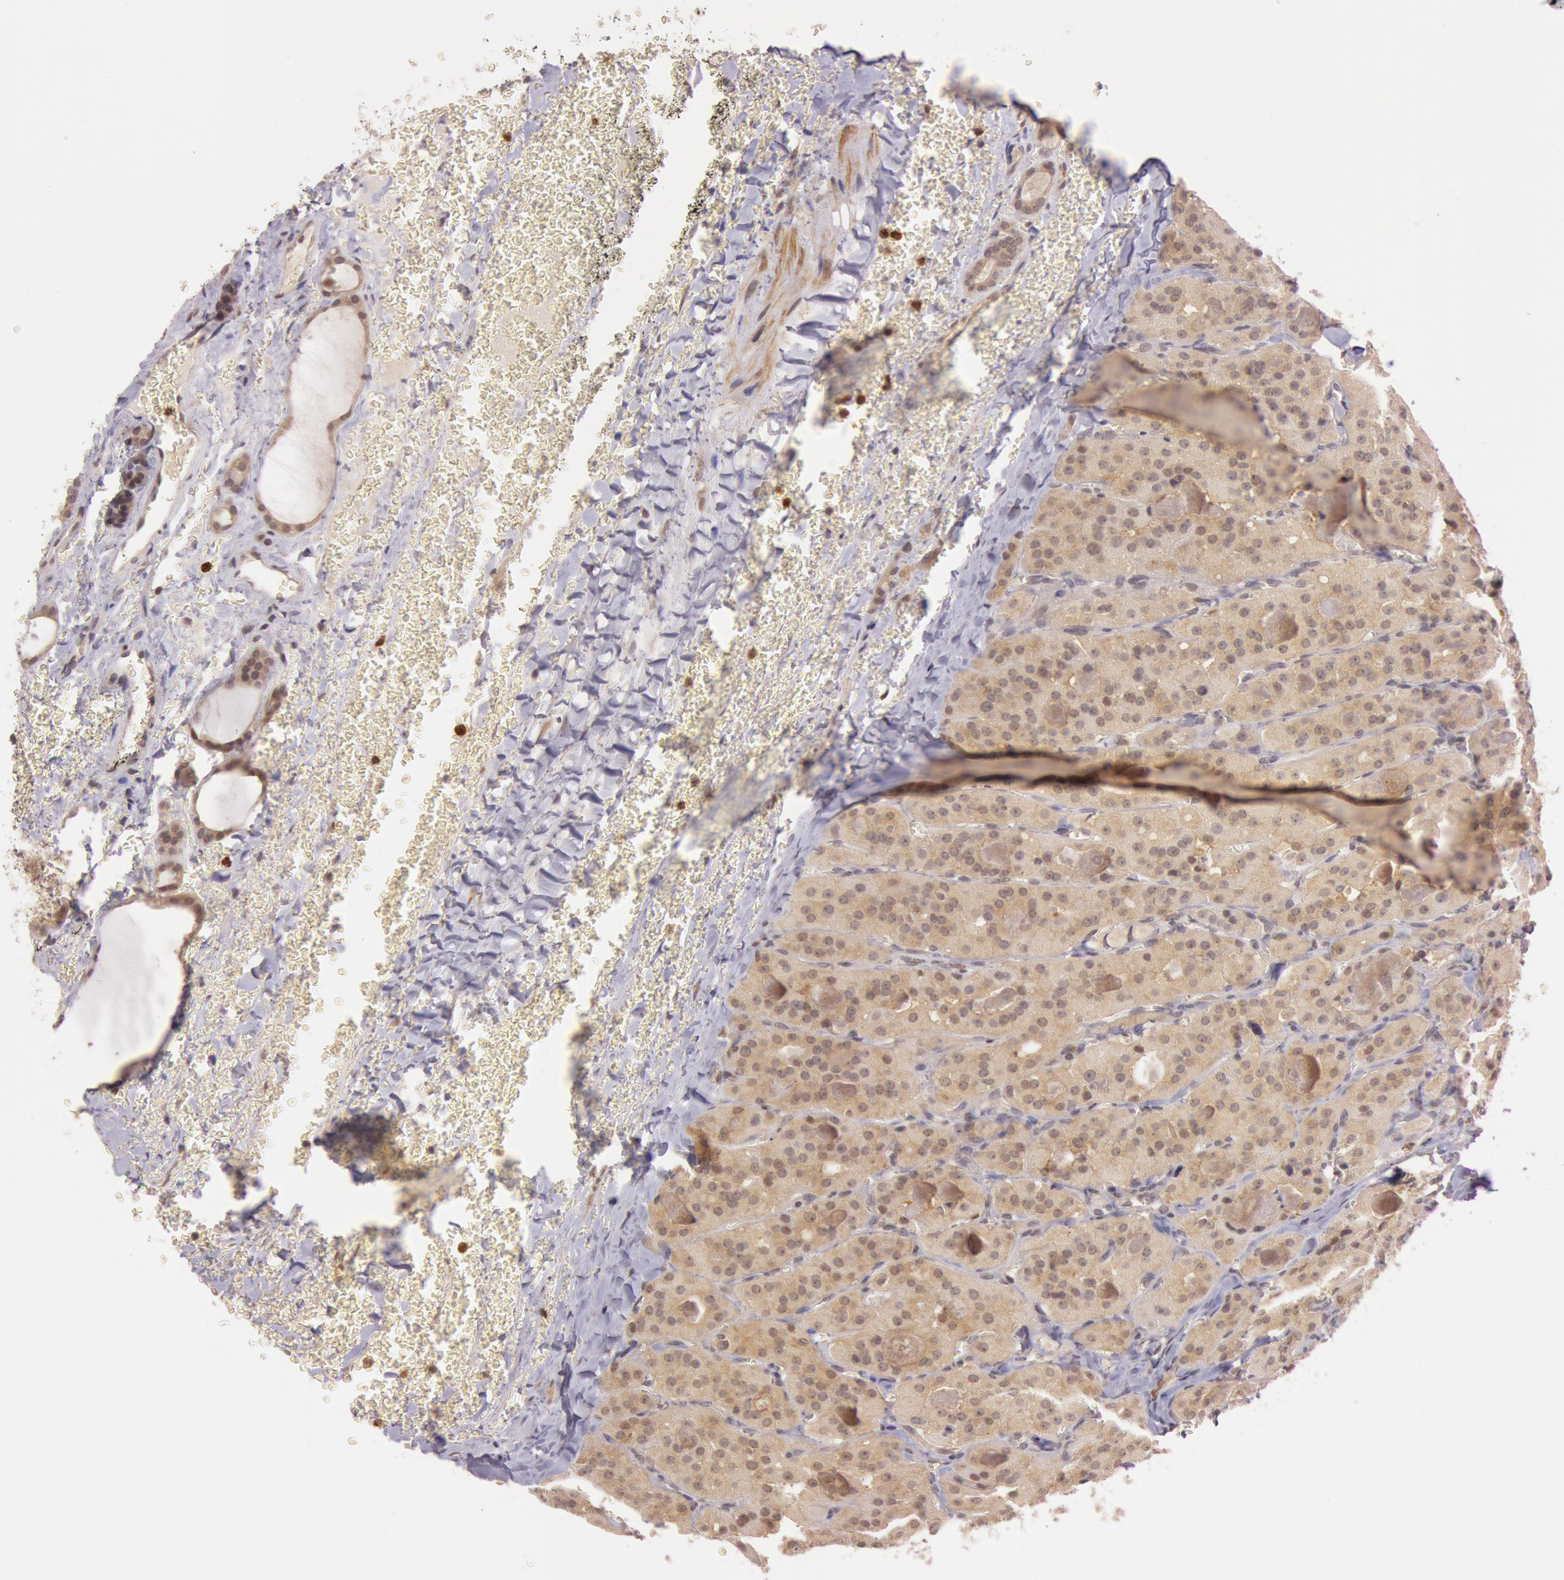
{"staining": {"intensity": "moderate", "quantity": ">75%", "location": "cytoplasmic/membranous"}, "tissue": "thyroid cancer", "cell_type": "Tumor cells", "image_type": "cancer", "snomed": [{"axis": "morphology", "description": "Carcinoma, NOS"}, {"axis": "topography", "description": "Thyroid gland"}], "caption": "Carcinoma (thyroid) was stained to show a protein in brown. There is medium levels of moderate cytoplasmic/membranous positivity in approximately >75% of tumor cells. (Brightfield microscopy of DAB IHC at high magnification).", "gene": "ATG2B", "patient": {"sex": "male", "age": 76}}